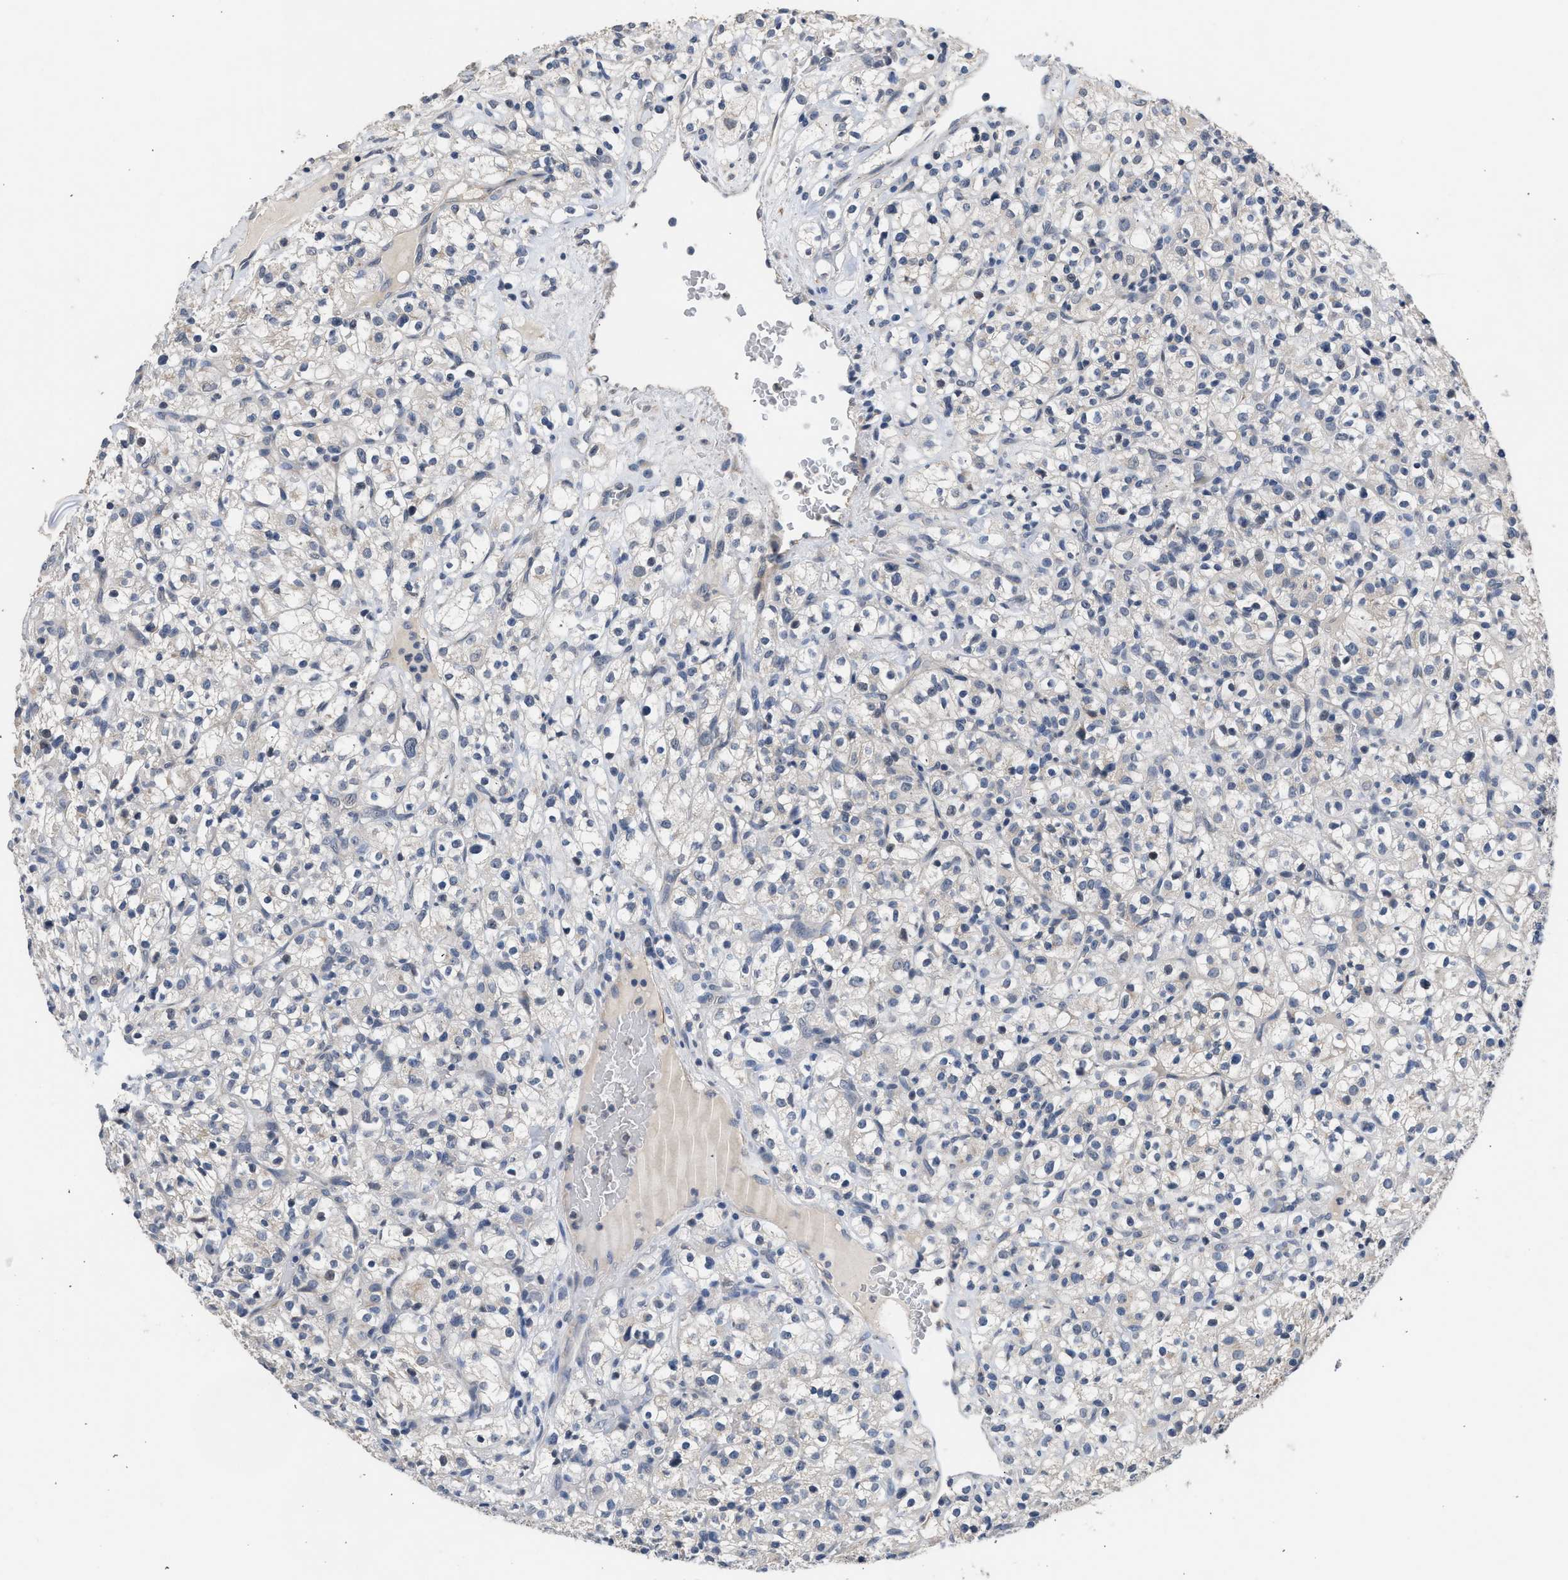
{"staining": {"intensity": "negative", "quantity": "none", "location": "none"}, "tissue": "renal cancer", "cell_type": "Tumor cells", "image_type": "cancer", "snomed": [{"axis": "morphology", "description": "Normal tissue, NOS"}, {"axis": "morphology", "description": "Adenocarcinoma, NOS"}, {"axis": "topography", "description": "Kidney"}], "caption": "The immunohistochemistry (IHC) image has no significant positivity in tumor cells of adenocarcinoma (renal) tissue.", "gene": "CSF3R", "patient": {"sex": "female", "age": 72}}